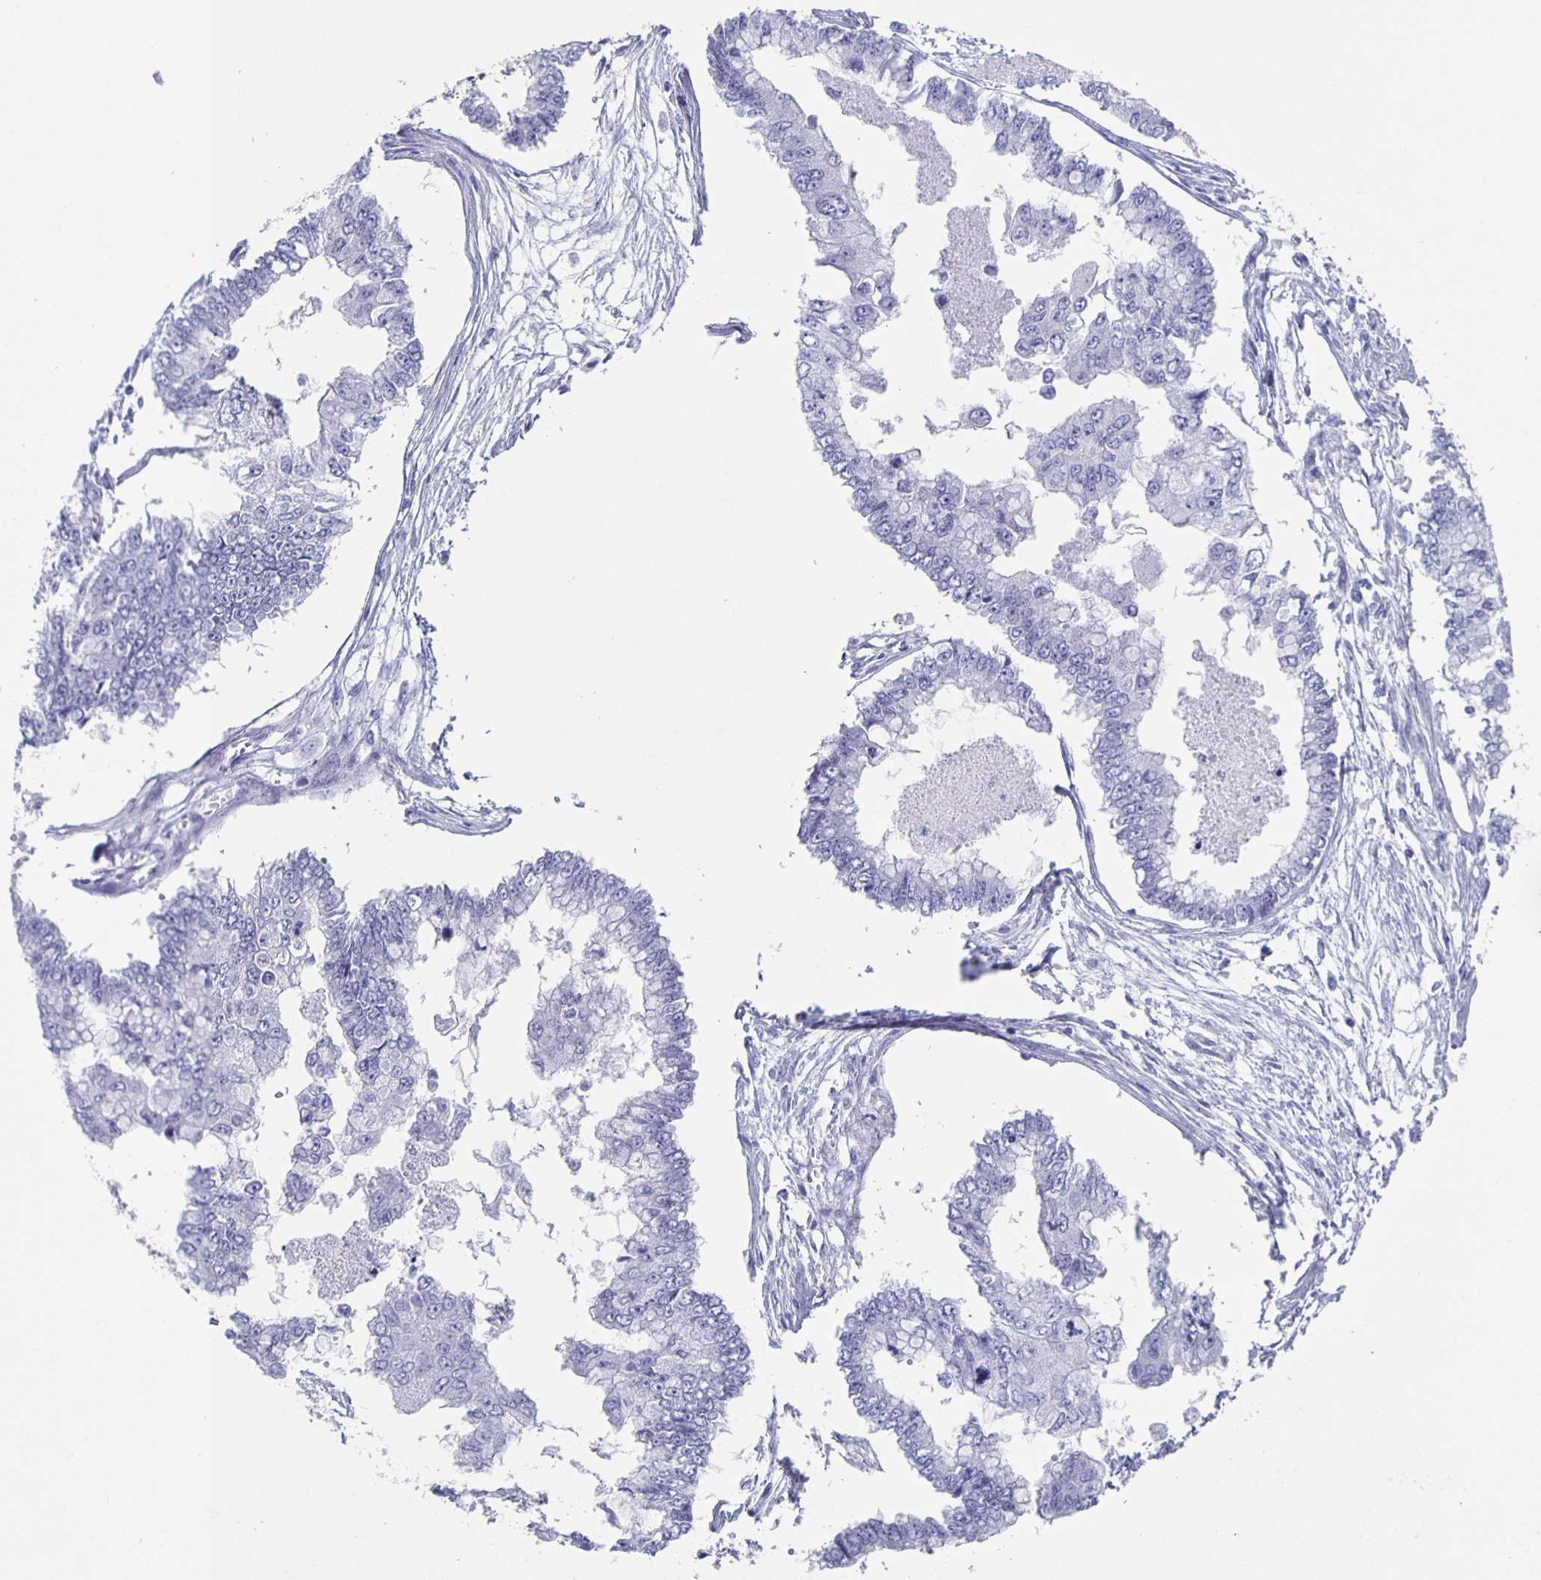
{"staining": {"intensity": "negative", "quantity": "none", "location": "none"}, "tissue": "ovarian cancer", "cell_type": "Tumor cells", "image_type": "cancer", "snomed": [{"axis": "morphology", "description": "Cystadenocarcinoma, mucinous, NOS"}, {"axis": "topography", "description": "Ovary"}], "caption": "Immunohistochemical staining of human ovarian cancer (mucinous cystadenocarcinoma) exhibits no significant expression in tumor cells.", "gene": "SLC34A2", "patient": {"sex": "female", "age": 72}}